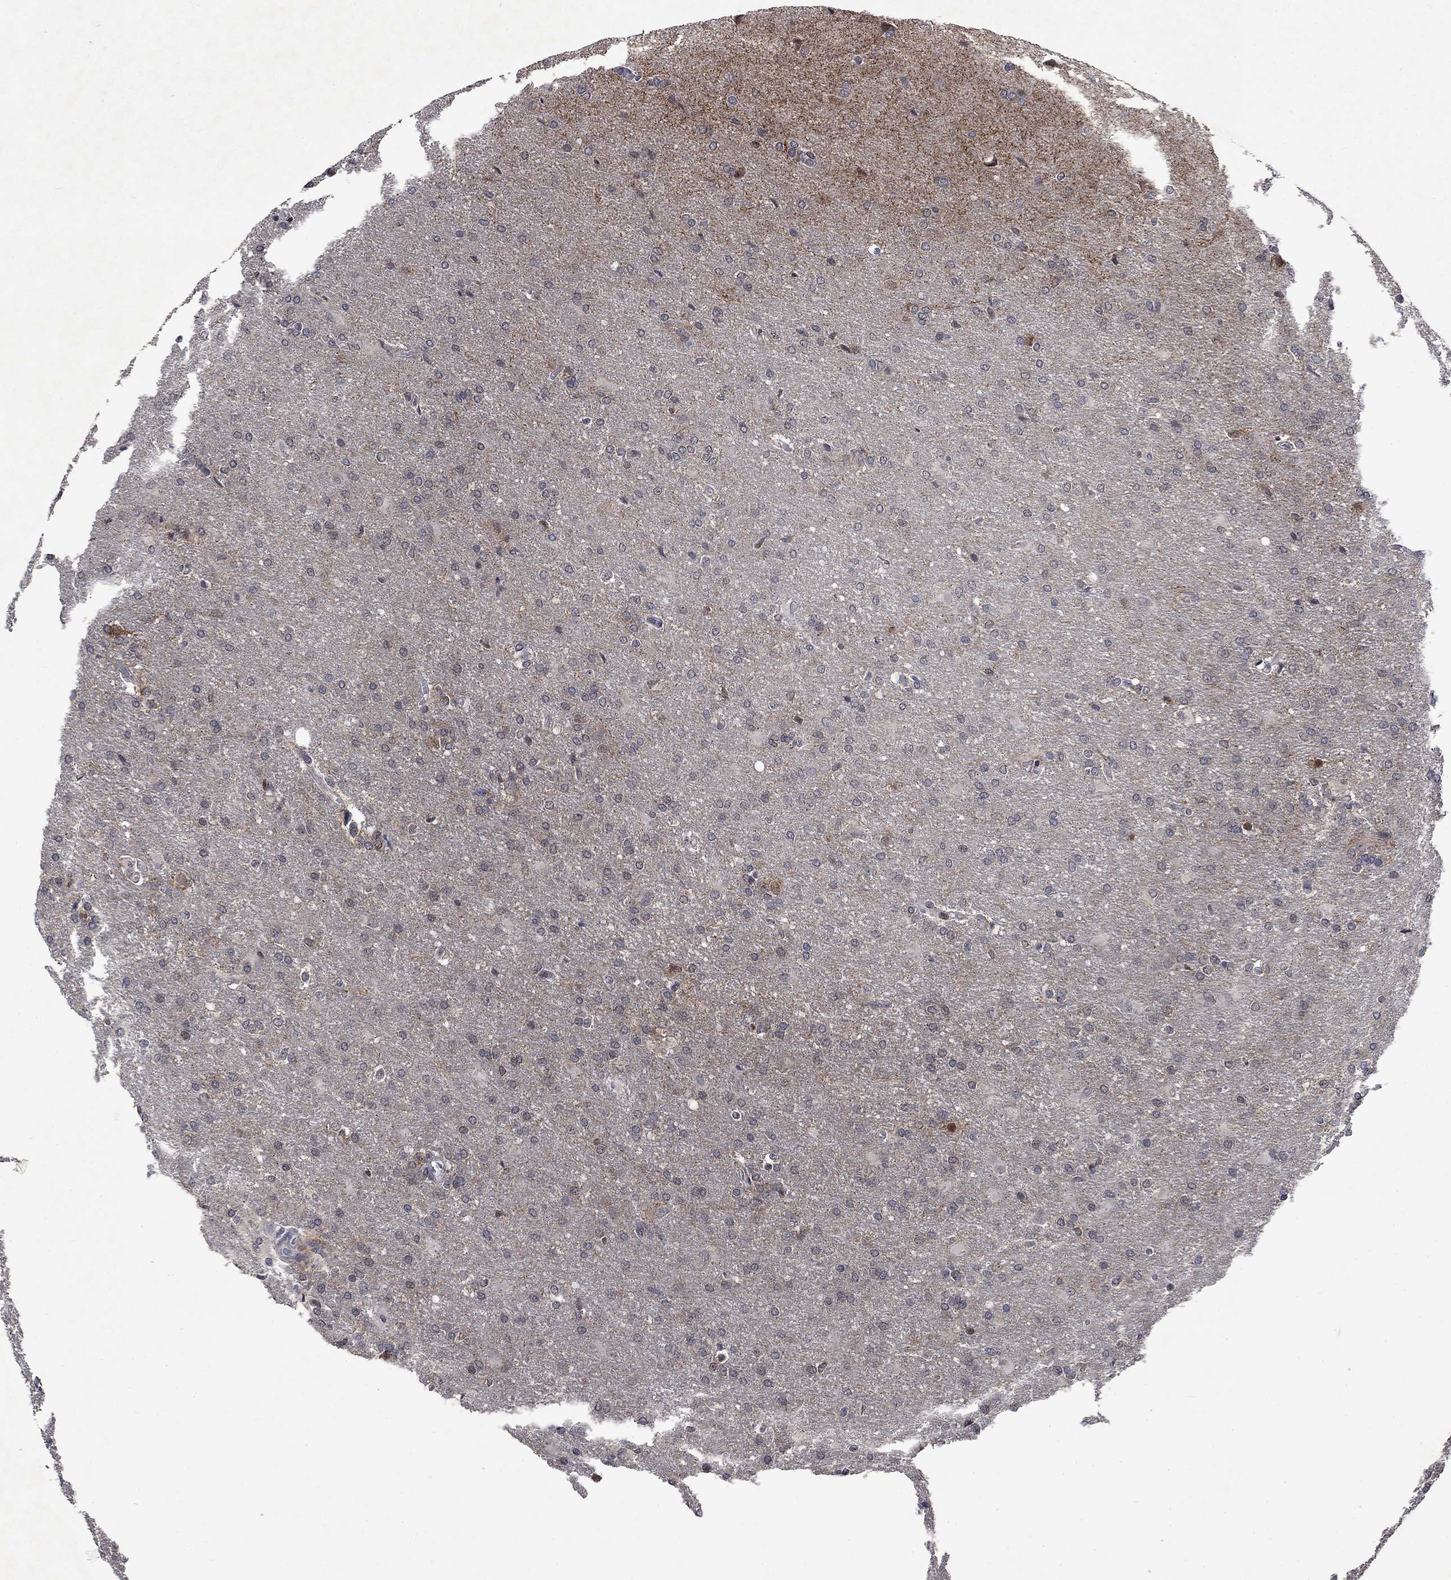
{"staining": {"intensity": "negative", "quantity": "none", "location": "none"}, "tissue": "glioma", "cell_type": "Tumor cells", "image_type": "cancer", "snomed": [{"axis": "morphology", "description": "Glioma, malignant, High grade"}, {"axis": "topography", "description": "Brain"}], "caption": "Immunohistochemistry image of human malignant glioma (high-grade) stained for a protein (brown), which shows no positivity in tumor cells.", "gene": "PPP1R9A", "patient": {"sex": "male", "age": 68}}